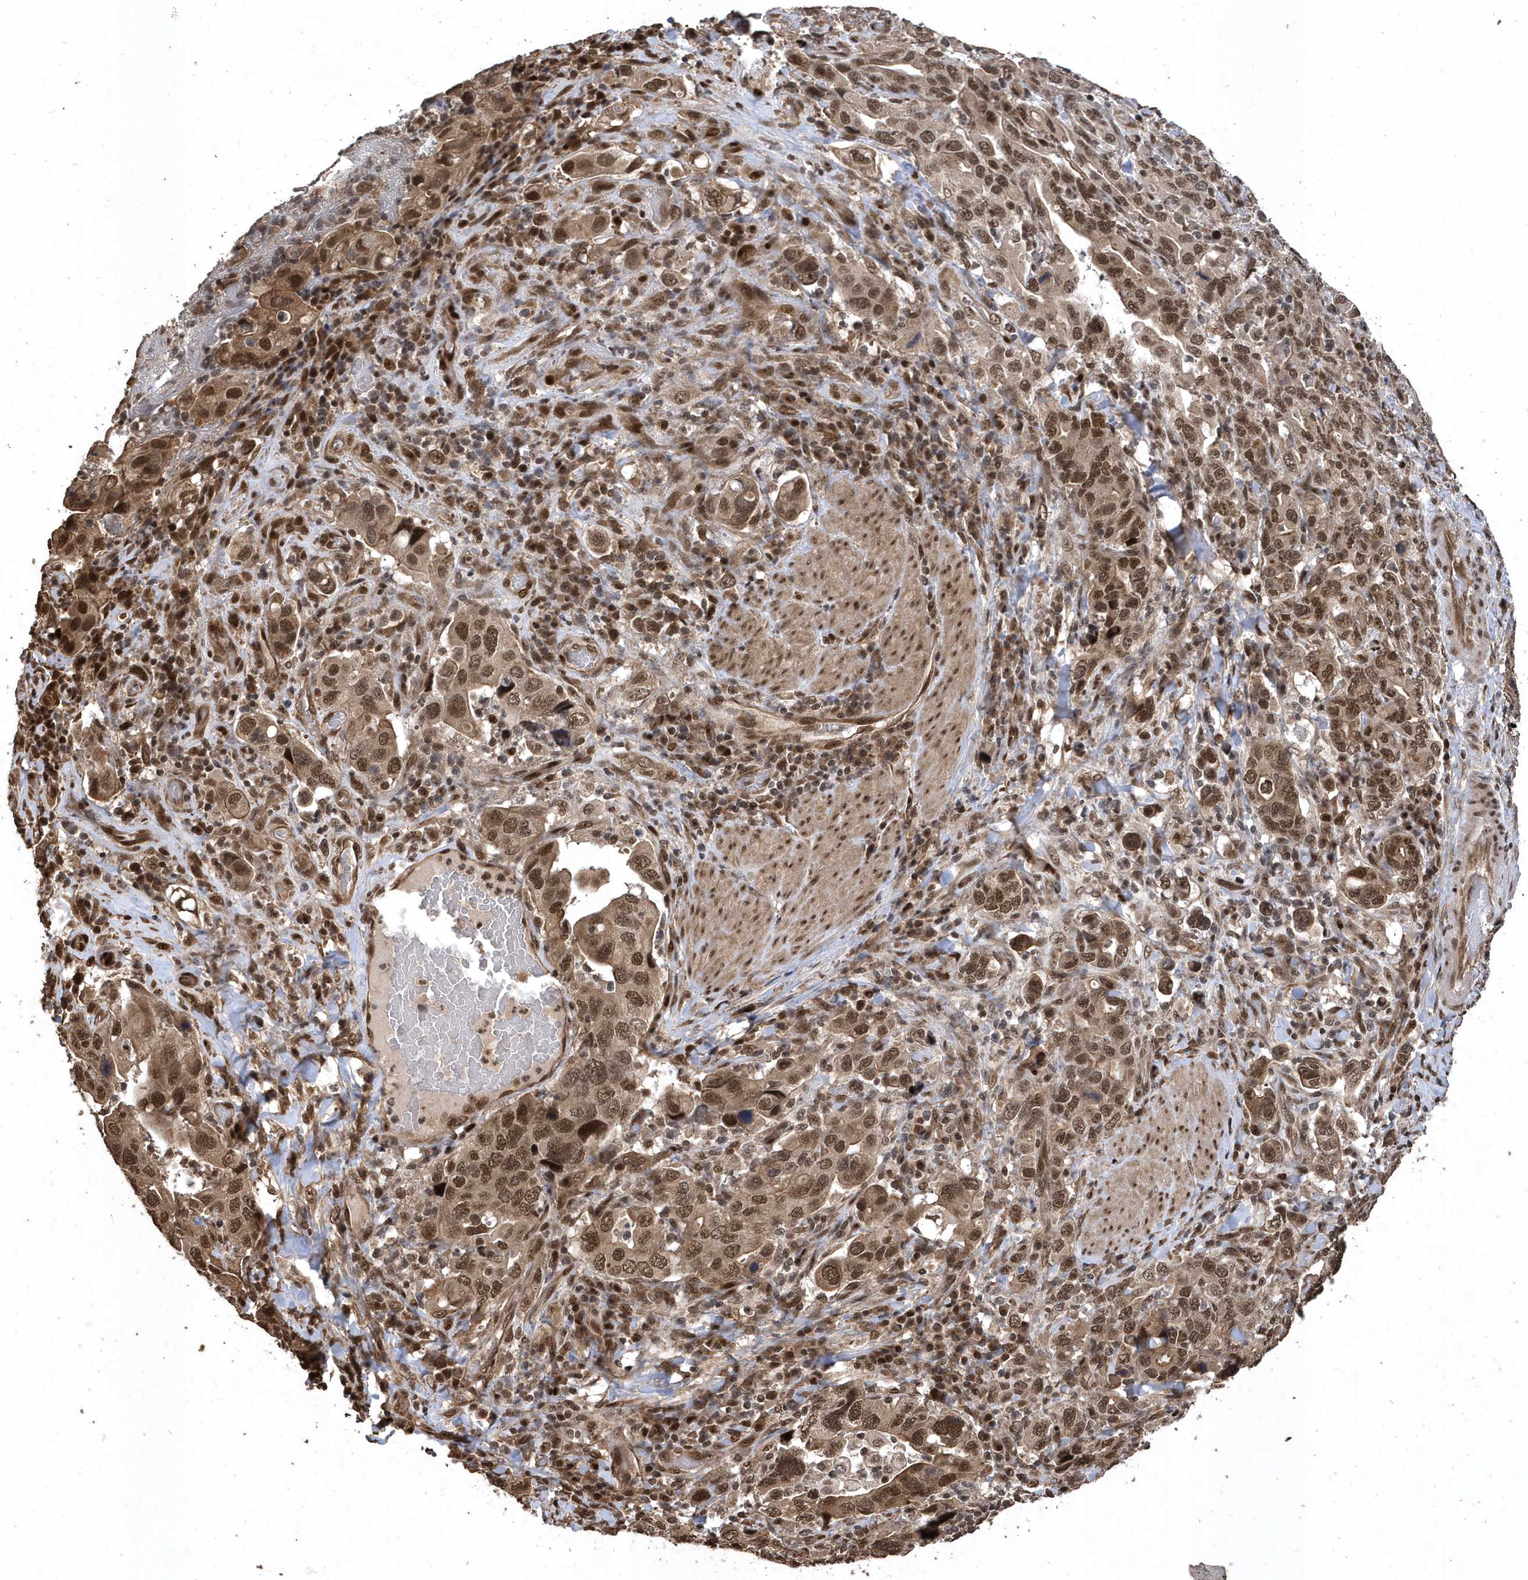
{"staining": {"intensity": "moderate", "quantity": ">75%", "location": "cytoplasmic/membranous,nuclear"}, "tissue": "stomach cancer", "cell_type": "Tumor cells", "image_type": "cancer", "snomed": [{"axis": "morphology", "description": "Adenocarcinoma, NOS"}, {"axis": "topography", "description": "Stomach, upper"}], "caption": "IHC photomicrograph of neoplastic tissue: human stomach adenocarcinoma stained using immunohistochemistry (IHC) demonstrates medium levels of moderate protein expression localized specifically in the cytoplasmic/membranous and nuclear of tumor cells, appearing as a cytoplasmic/membranous and nuclear brown color.", "gene": "INTS12", "patient": {"sex": "male", "age": 62}}